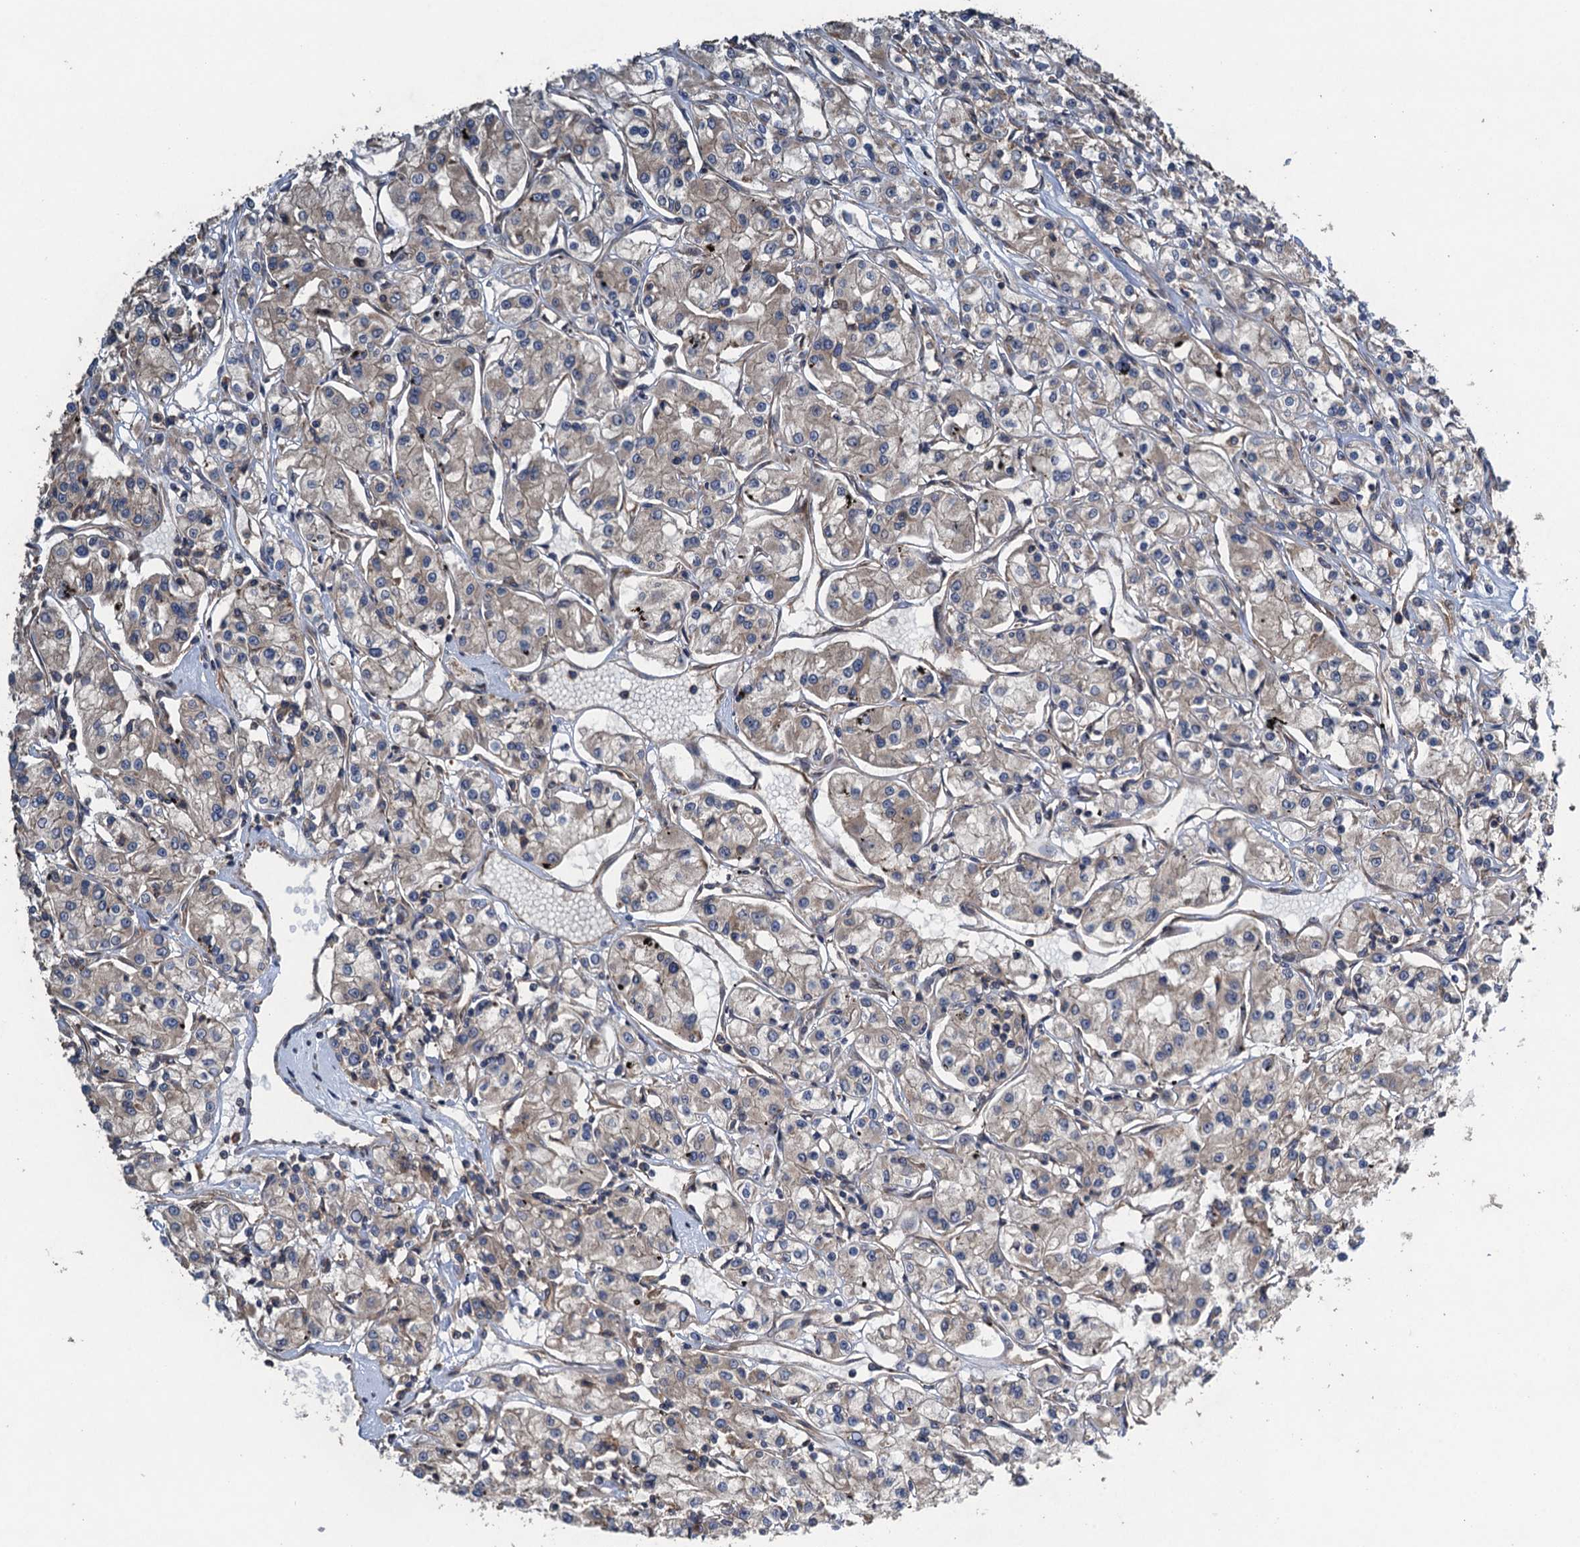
{"staining": {"intensity": "negative", "quantity": "none", "location": "none"}, "tissue": "renal cancer", "cell_type": "Tumor cells", "image_type": "cancer", "snomed": [{"axis": "morphology", "description": "Adenocarcinoma, NOS"}, {"axis": "topography", "description": "Kidney"}], "caption": "This photomicrograph is of adenocarcinoma (renal) stained with IHC to label a protein in brown with the nuclei are counter-stained blue. There is no staining in tumor cells.", "gene": "CNTN5", "patient": {"sex": "female", "age": 59}}